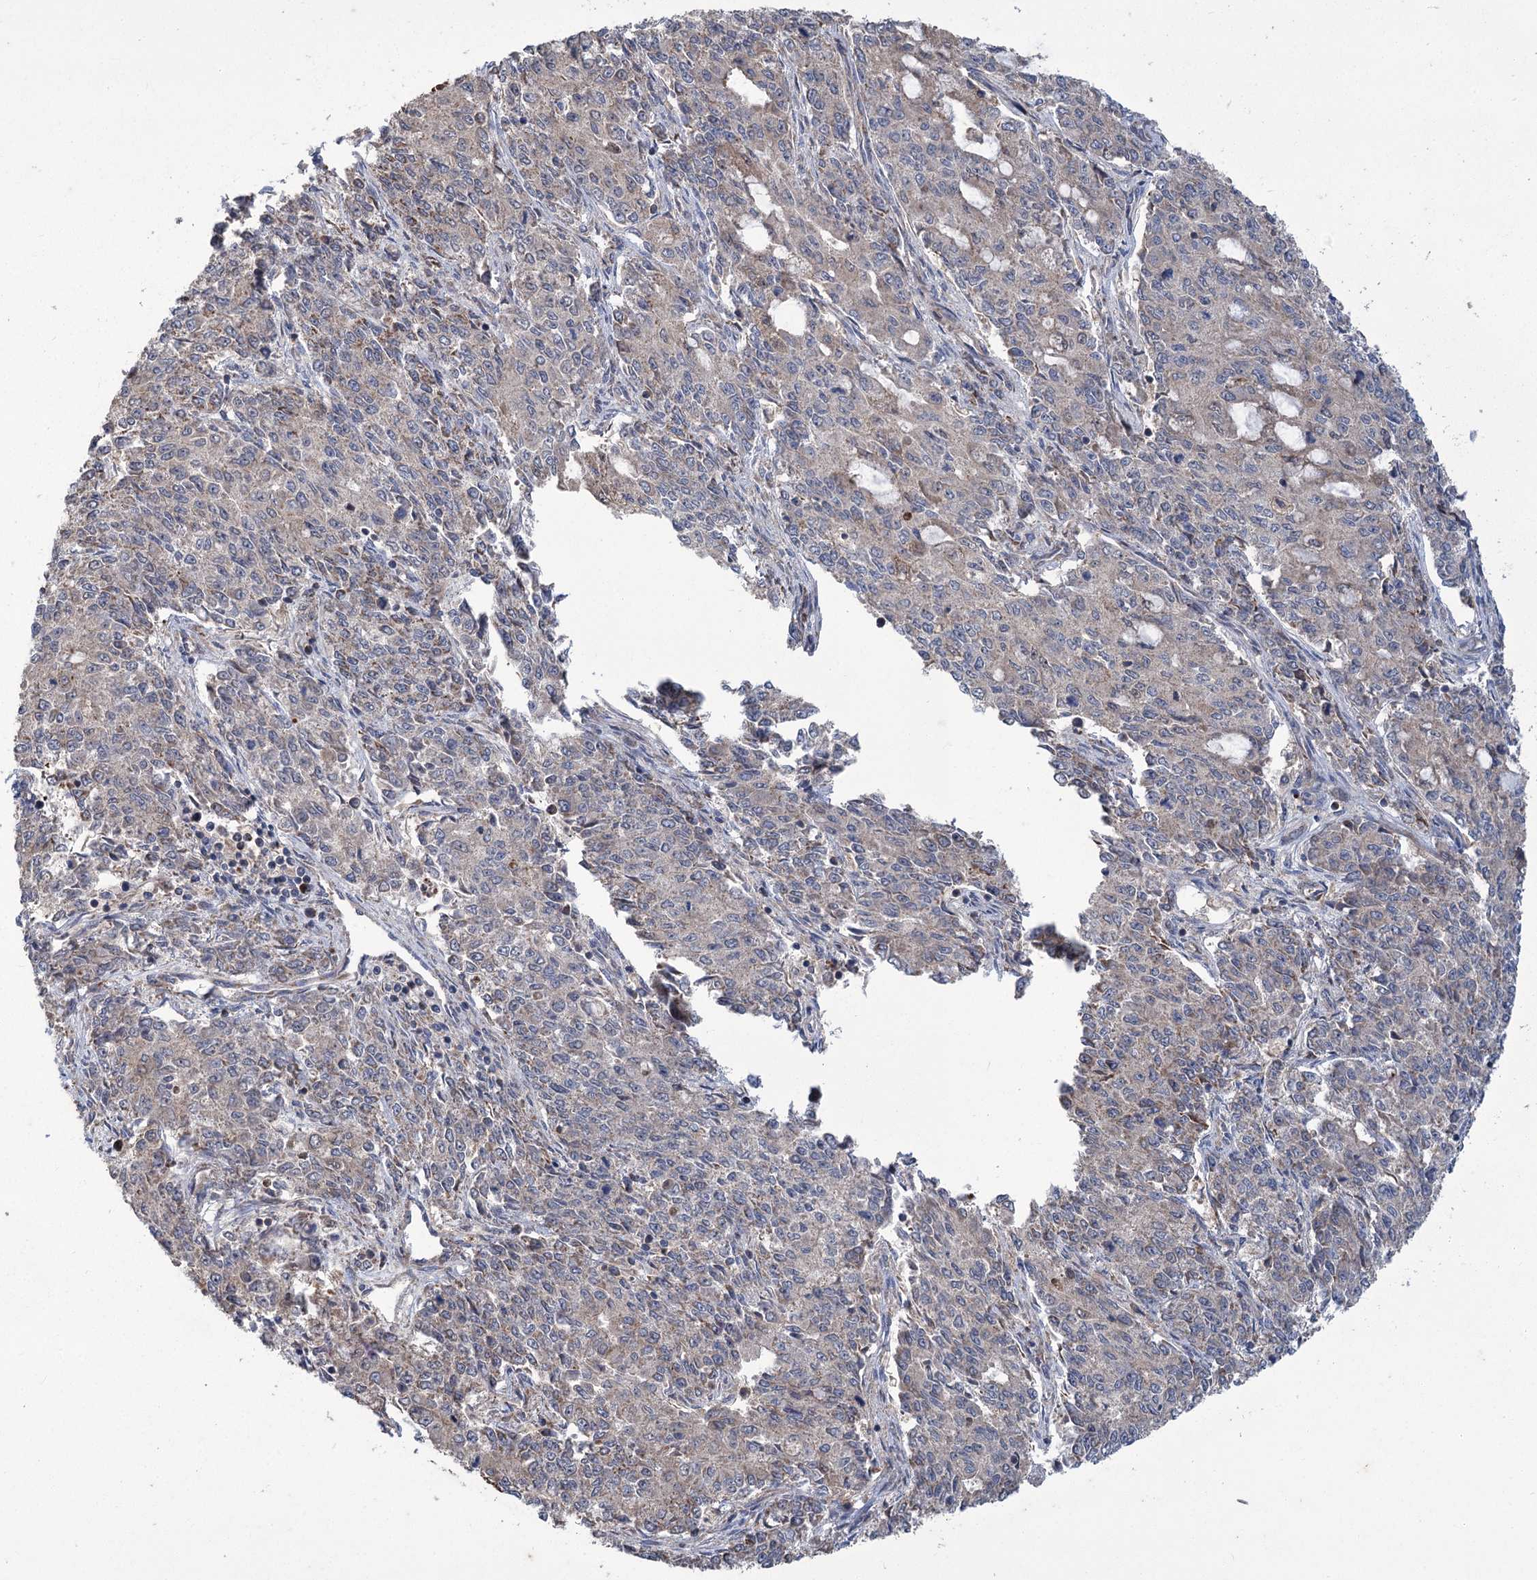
{"staining": {"intensity": "moderate", "quantity": "<25%", "location": "cytoplasmic/membranous"}, "tissue": "endometrial cancer", "cell_type": "Tumor cells", "image_type": "cancer", "snomed": [{"axis": "morphology", "description": "Adenocarcinoma, NOS"}, {"axis": "topography", "description": "Endometrium"}], "caption": "Brown immunohistochemical staining in endometrial cancer (adenocarcinoma) displays moderate cytoplasmic/membranous staining in about <25% of tumor cells.", "gene": "CARD19", "patient": {"sex": "female", "age": 50}}